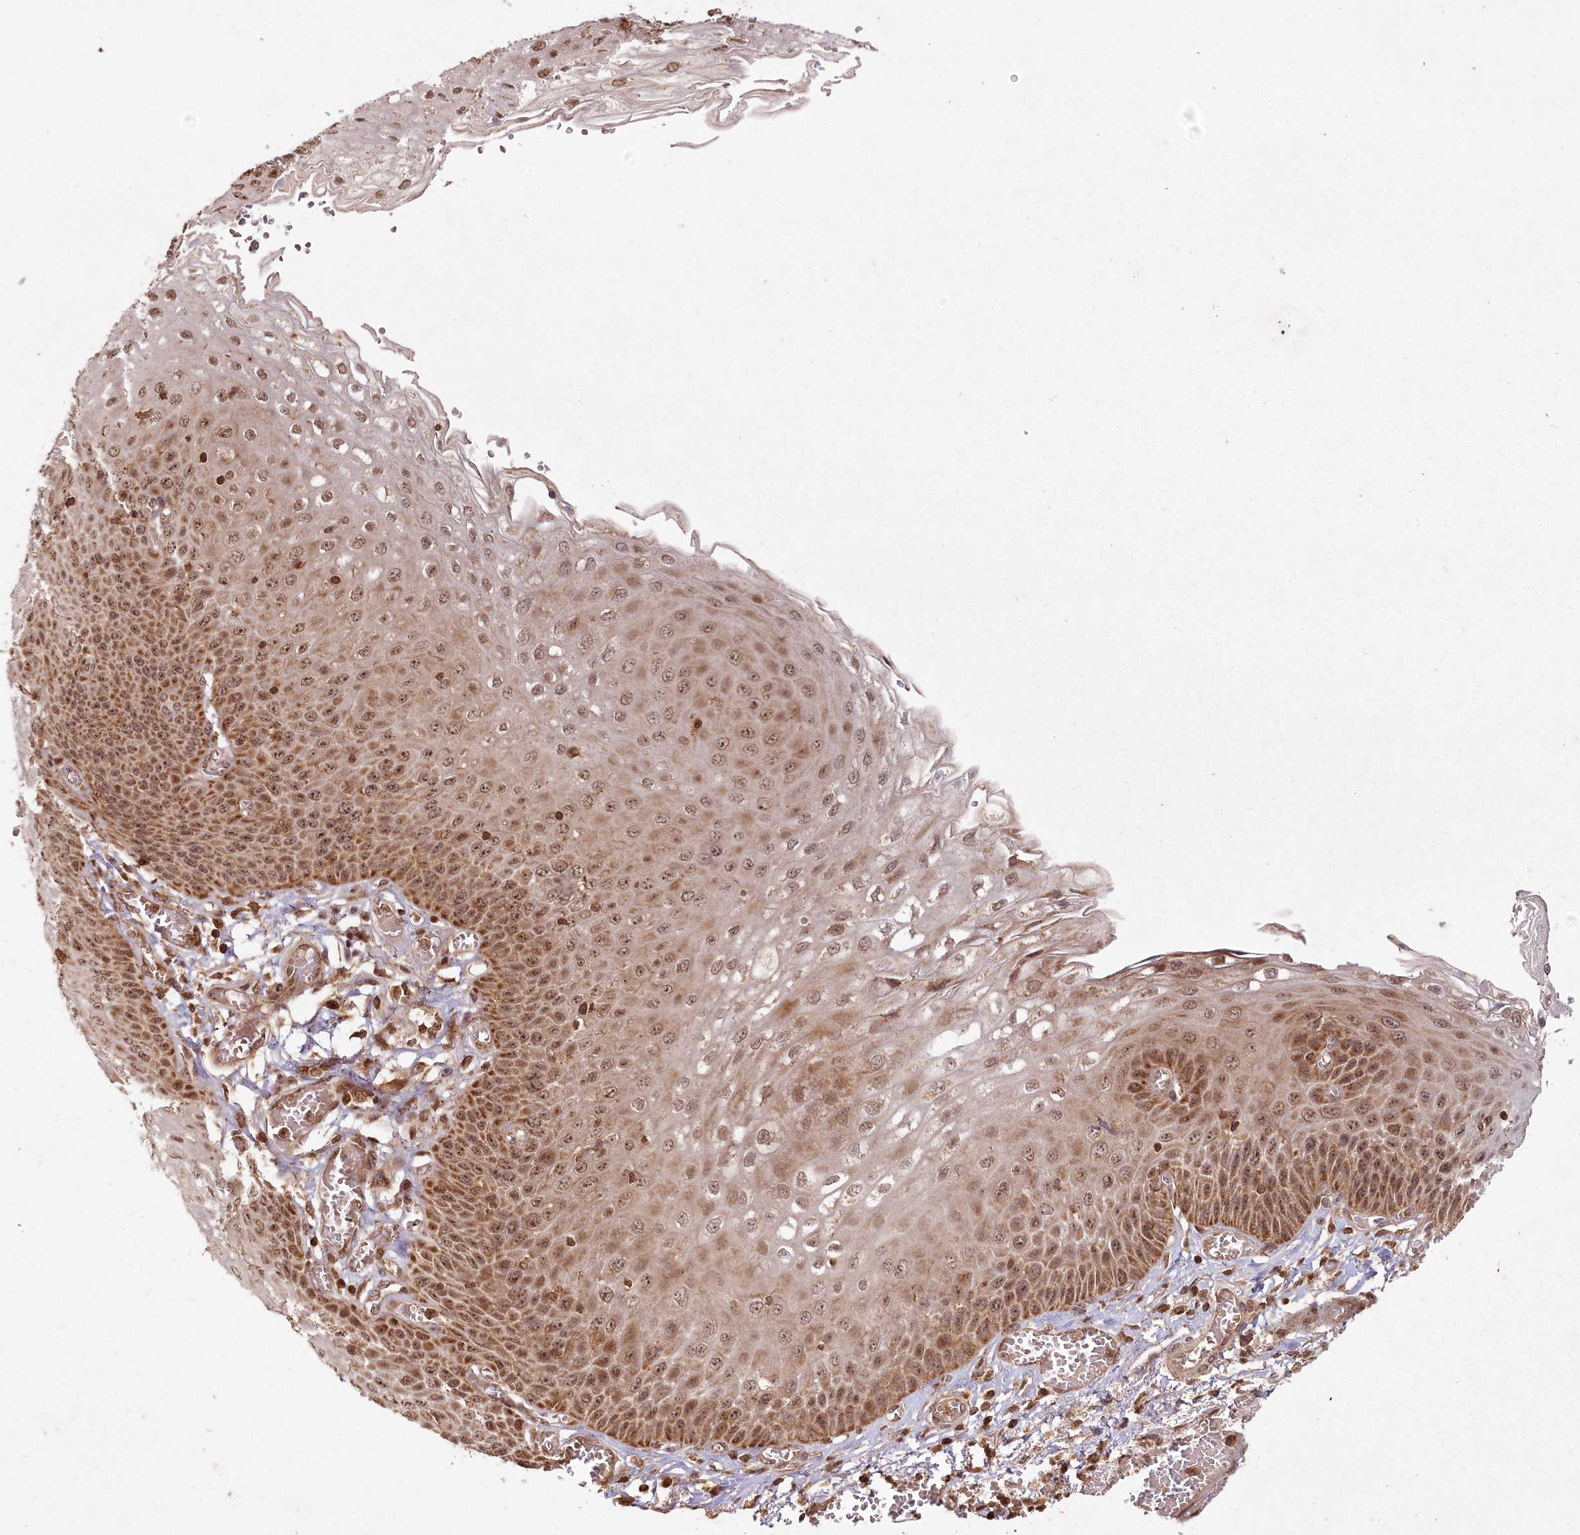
{"staining": {"intensity": "strong", "quantity": ">75%", "location": "nuclear"}, "tissue": "esophagus", "cell_type": "Squamous epithelial cells", "image_type": "normal", "snomed": [{"axis": "morphology", "description": "Normal tissue, NOS"}, {"axis": "topography", "description": "Esophagus"}], "caption": "The image displays a brown stain indicating the presence of a protein in the nuclear of squamous epithelial cells in esophagus. (DAB (3,3'-diaminobenzidine) = brown stain, brightfield microscopy at high magnification).", "gene": "MICU1", "patient": {"sex": "male", "age": 81}}